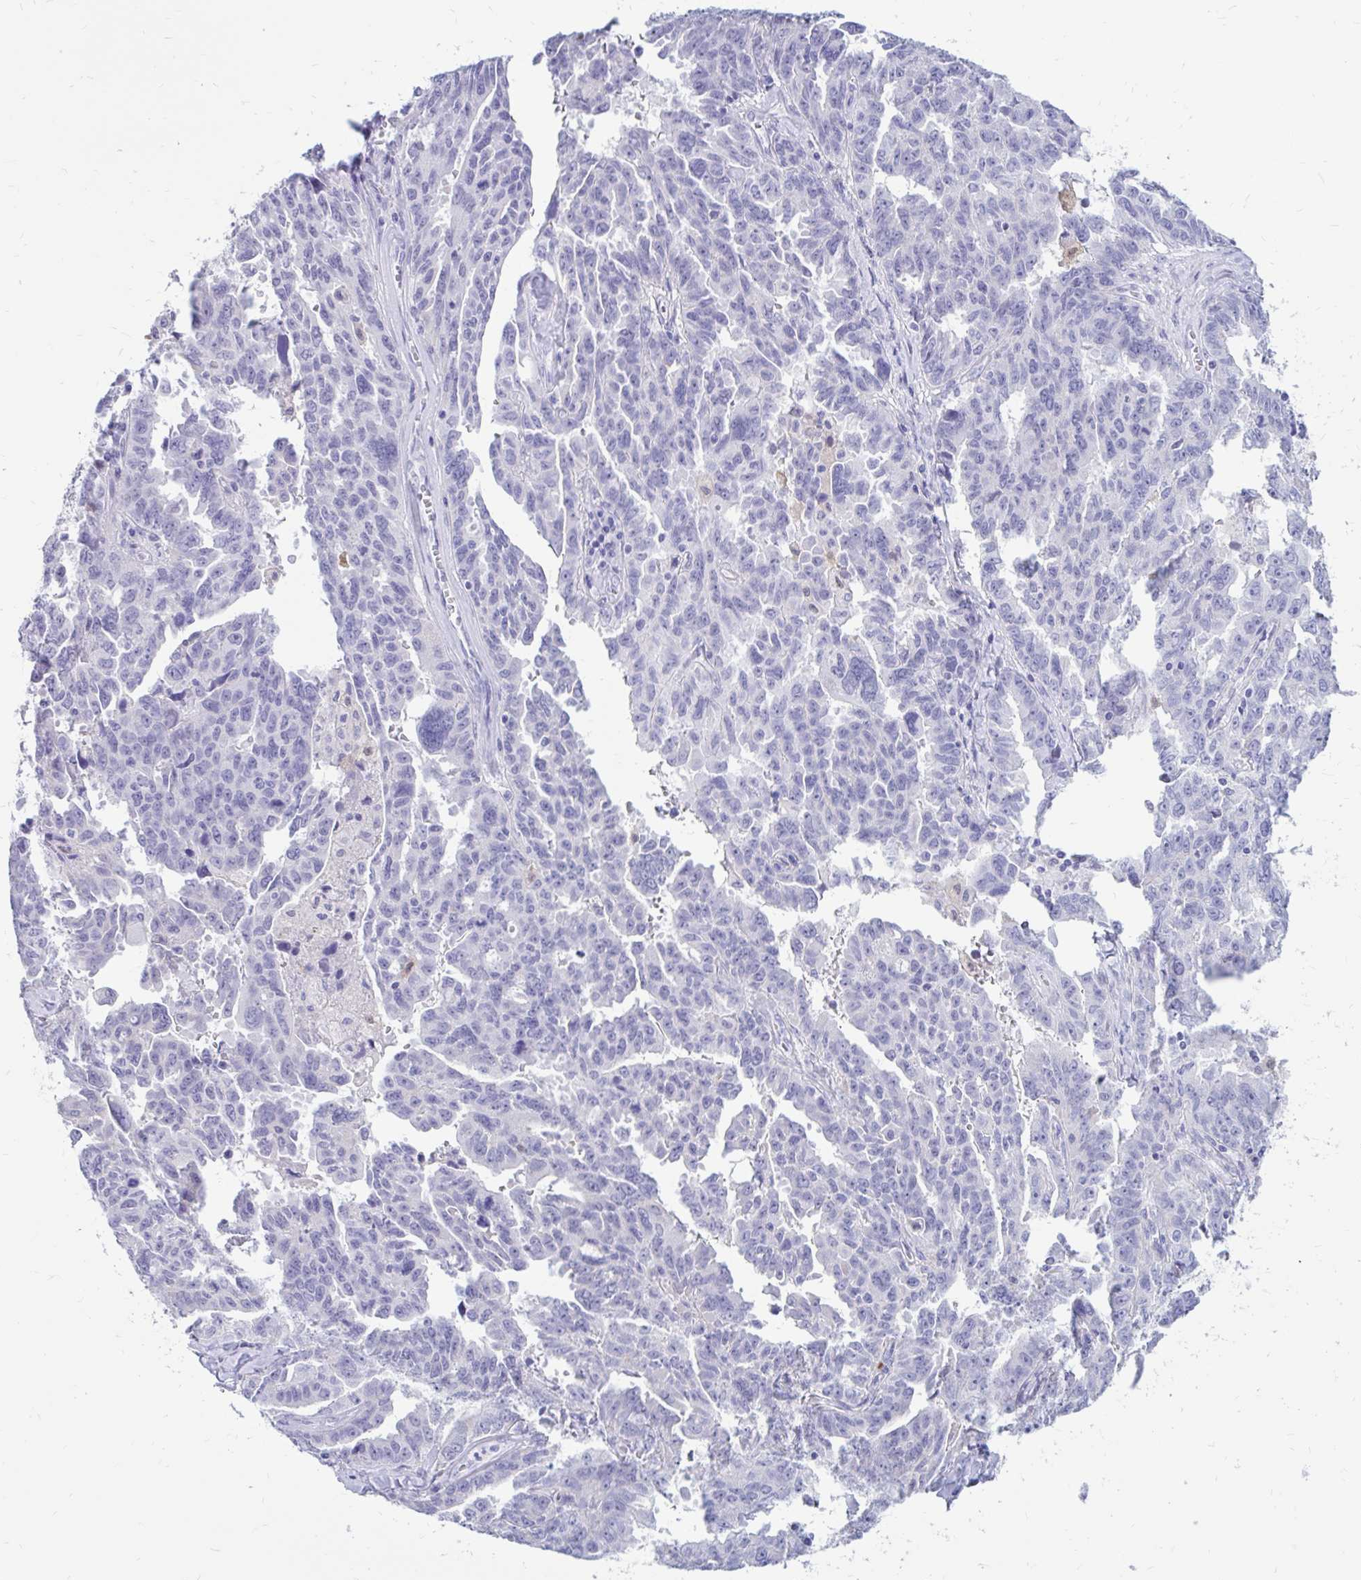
{"staining": {"intensity": "negative", "quantity": "none", "location": "none"}, "tissue": "ovarian cancer", "cell_type": "Tumor cells", "image_type": "cancer", "snomed": [{"axis": "morphology", "description": "Adenocarcinoma, NOS"}, {"axis": "morphology", "description": "Carcinoma, endometroid"}, {"axis": "topography", "description": "Ovary"}], "caption": "Immunohistochemical staining of ovarian cancer (endometroid carcinoma) demonstrates no significant expression in tumor cells.", "gene": "IGSF5", "patient": {"sex": "female", "age": 72}}